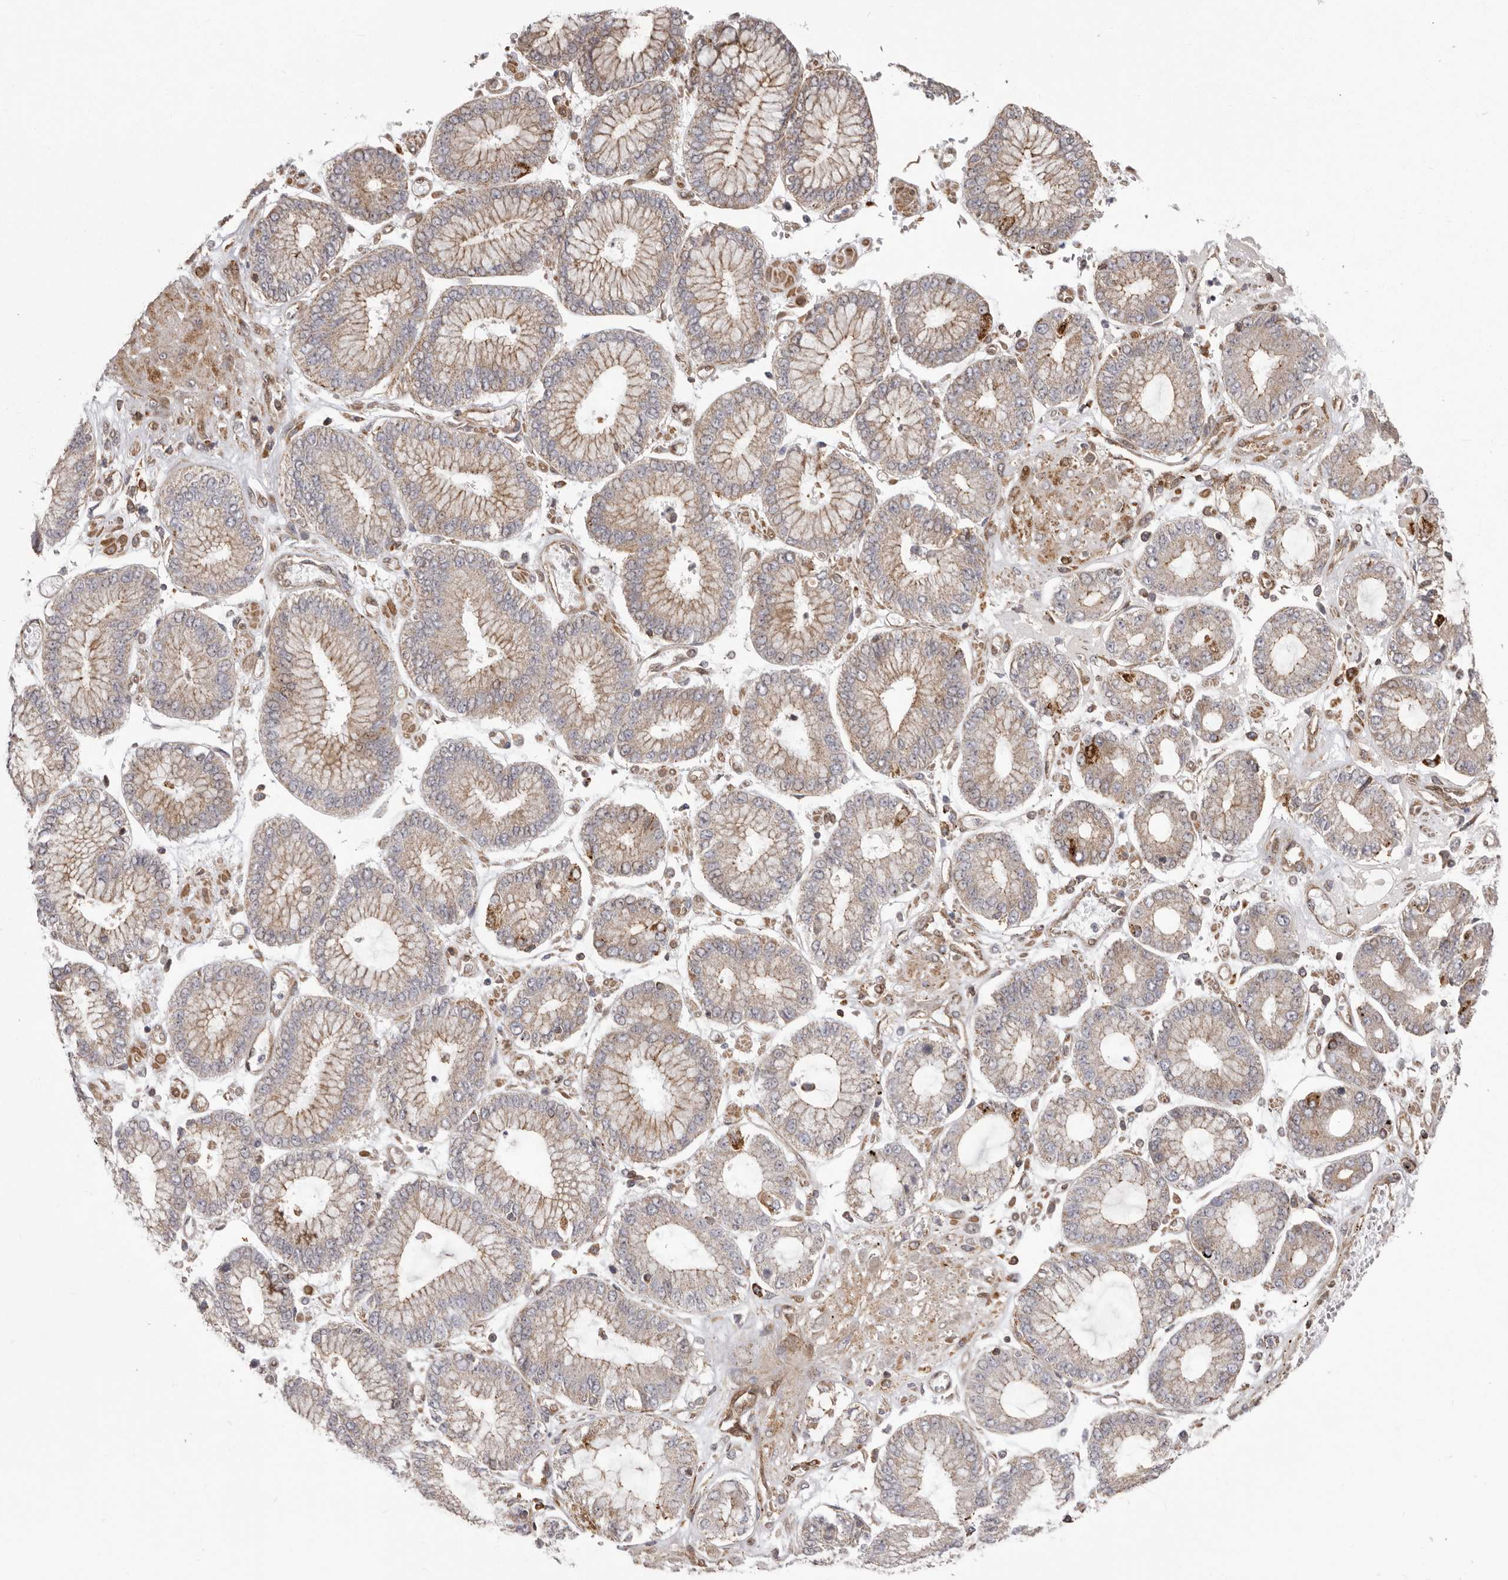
{"staining": {"intensity": "weak", "quantity": "25%-75%", "location": "cytoplasmic/membranous"}, "tissue": "stomach cancer", "cell_type": "Tumor cells", "image_type": "cancer", "snomed": [{"axis": "morphology", "description": "Adenocarcinoma, NOS"}, {"axis": "topography", "description": "Stomach"}], "caption": "Weak cytoplasmic/membranous protein positivity is present in approximately 25%-75% of tumor cells in stomach cancer. (Stains: DAB (3,3'-diaminobenzidine) in brown, nuclei in blue, Microscopy: brightfield microscopy at high magnification).", "gene": "NUP43", "patient": {"sex": "male", "age": 76}}